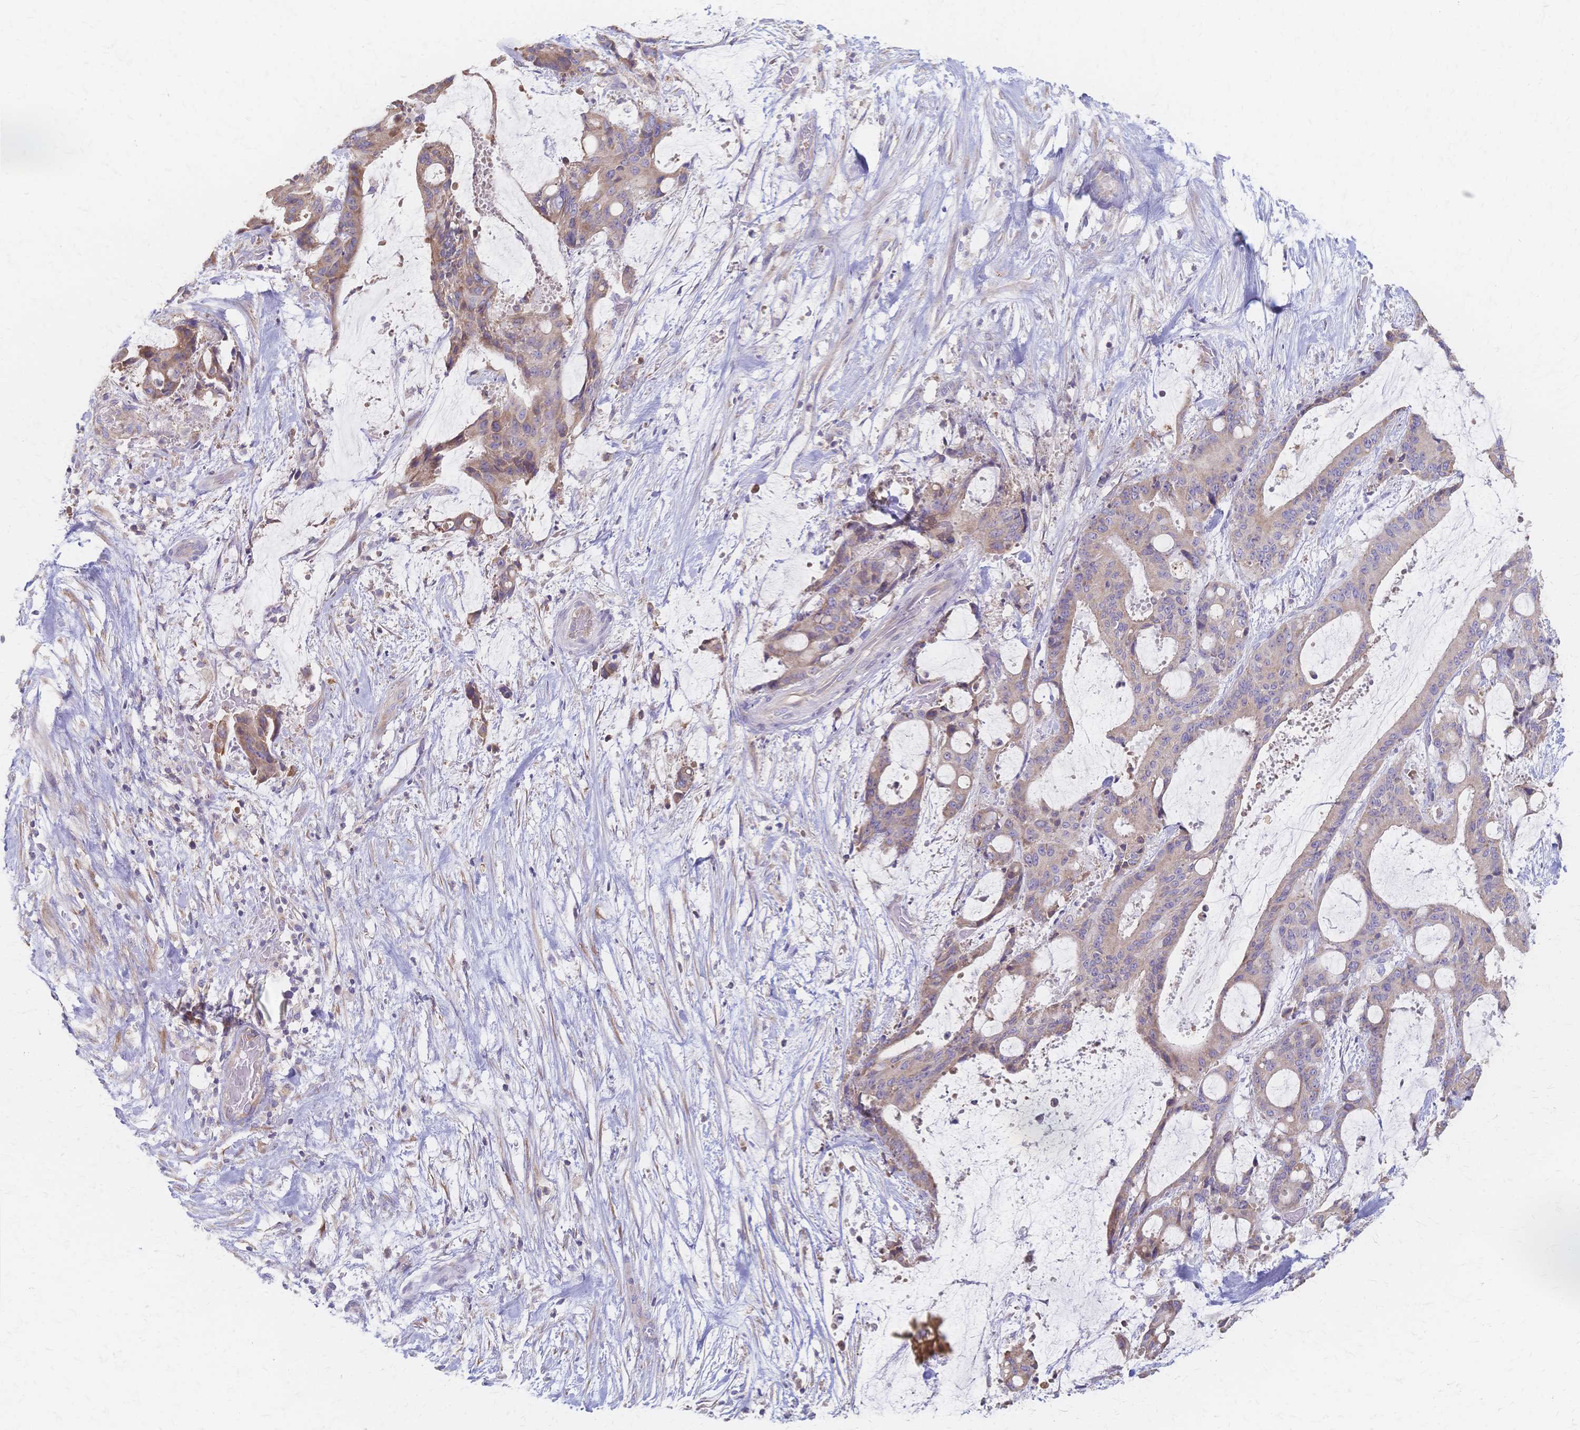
{"staining": {"intensity": "weak", "quantity": "25%-75%", "location": "cytoplasmic/membranous"}, "tissue": "liver cancer", "cell_type": "Tumor cells", "image_type": "cancer", "snomed": [{"axis": "morphology", "description": "Normal tissue, NOS"}, {"axis": "morphology", "description": "Cholangiocarcinoma"}, {"axis": "topography", "description": "Liver"}, {"axis": "topography", "description": "Peripheral nerve tissue"}], "caption": "Protein expression analysis of human liver cancer reveals weak cytoplasmic/membranous staining in approximately 25%-75% of tumor cells.", "gene": "CYB5A", "patient": {"sex": "female", "age": 73}}